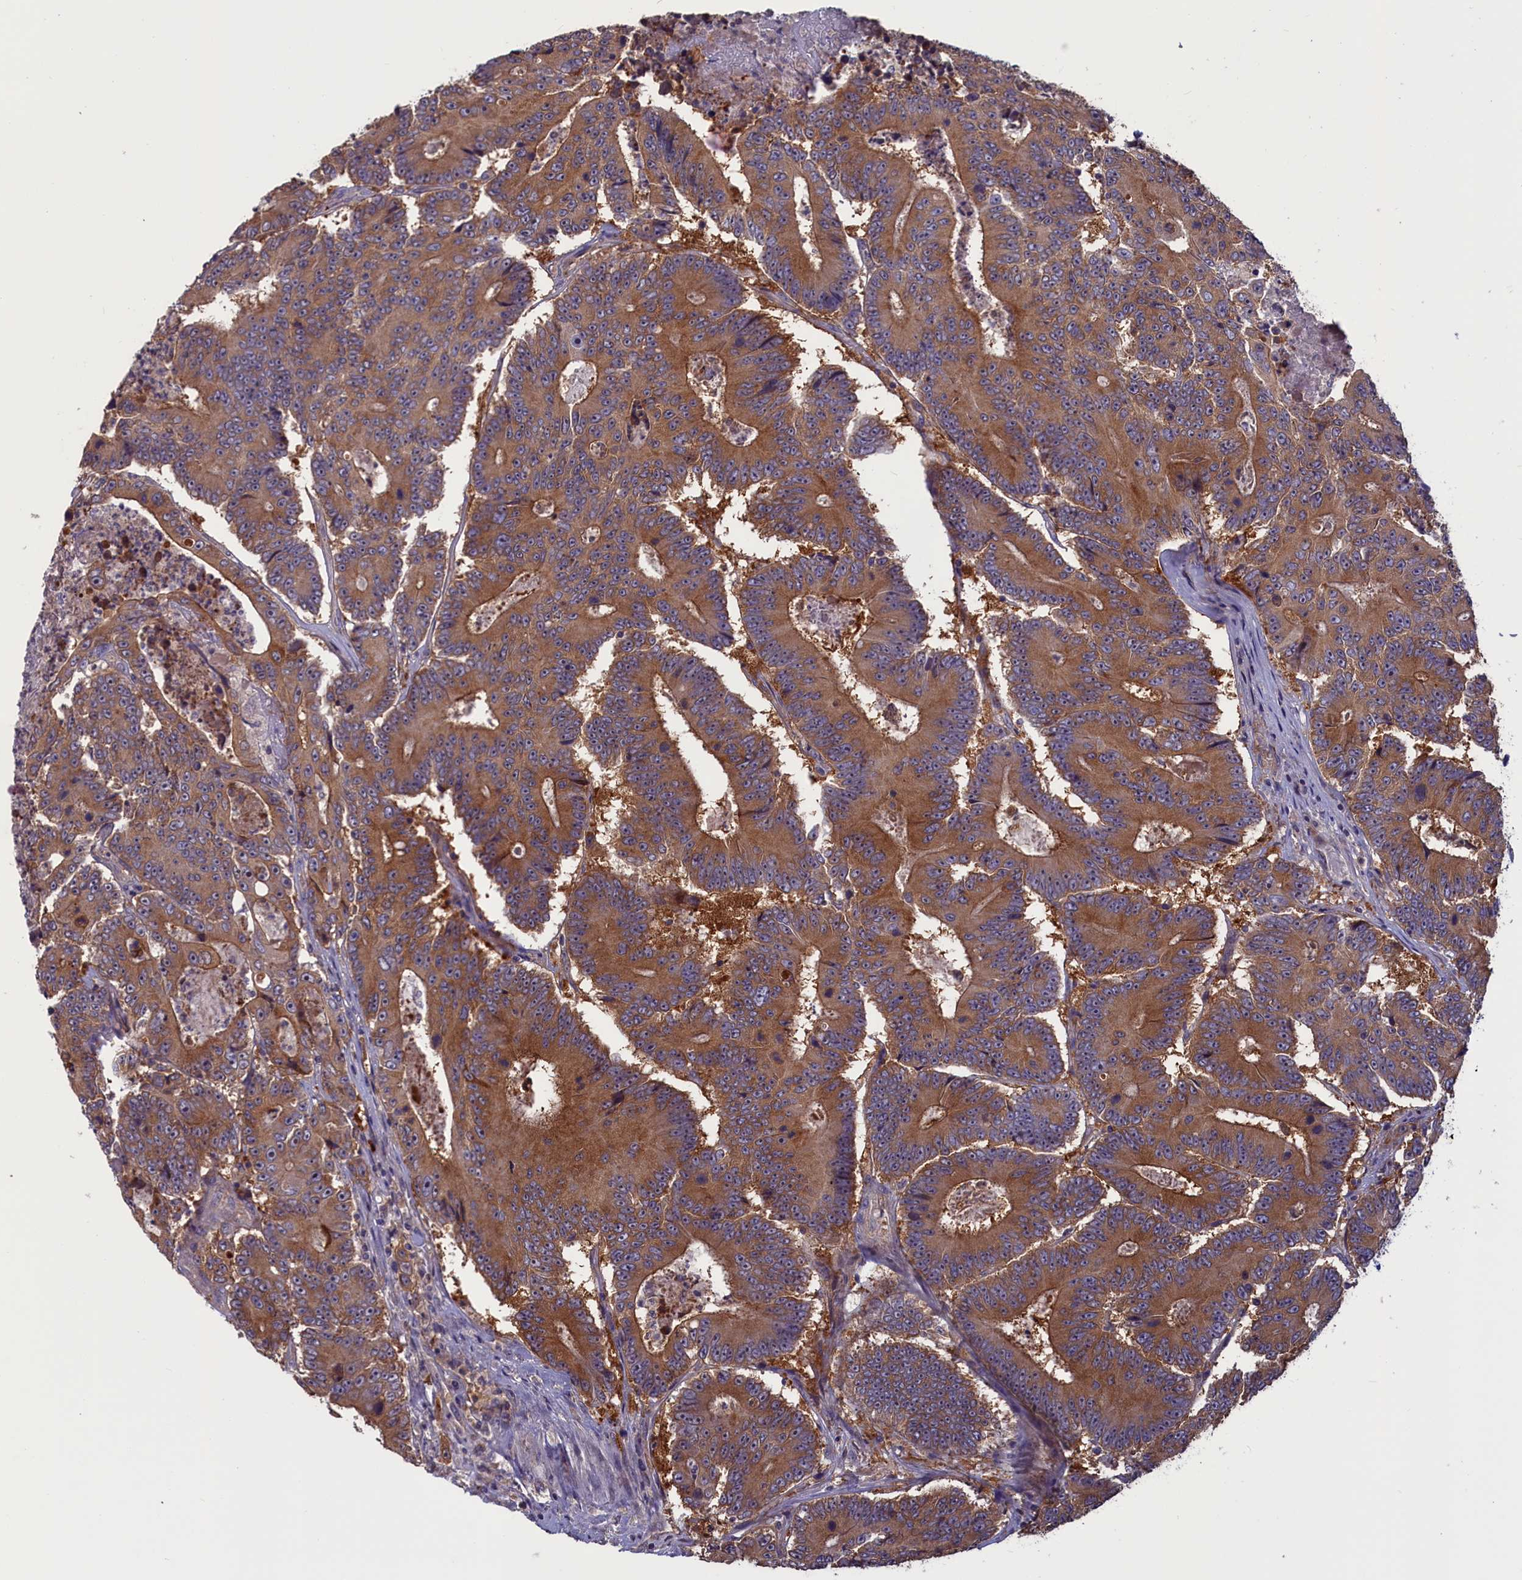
{"staining": {"intensity": "moderate", "quantity": ">75%", "location": "cytoplasmic/membranous"}, "tissue": "colorectal cancer", "cell_type": "Tumor cells", "image_type": "cancer", "snomed": [{"axis": "morphology", "description": "Adenocarcinoma, NOS"}, {"axis": "topography", "description": "Colon"}], "caption": "A high-resolution micrograph shows immunohistochemistry staining of colorectal adenocarcinoma, which exhibits moderate cytoplasmic/membranous staining in about >75% of tumor cells.", "gene": "CACTIN", "patient": {"sex": "male", "age": 83}}